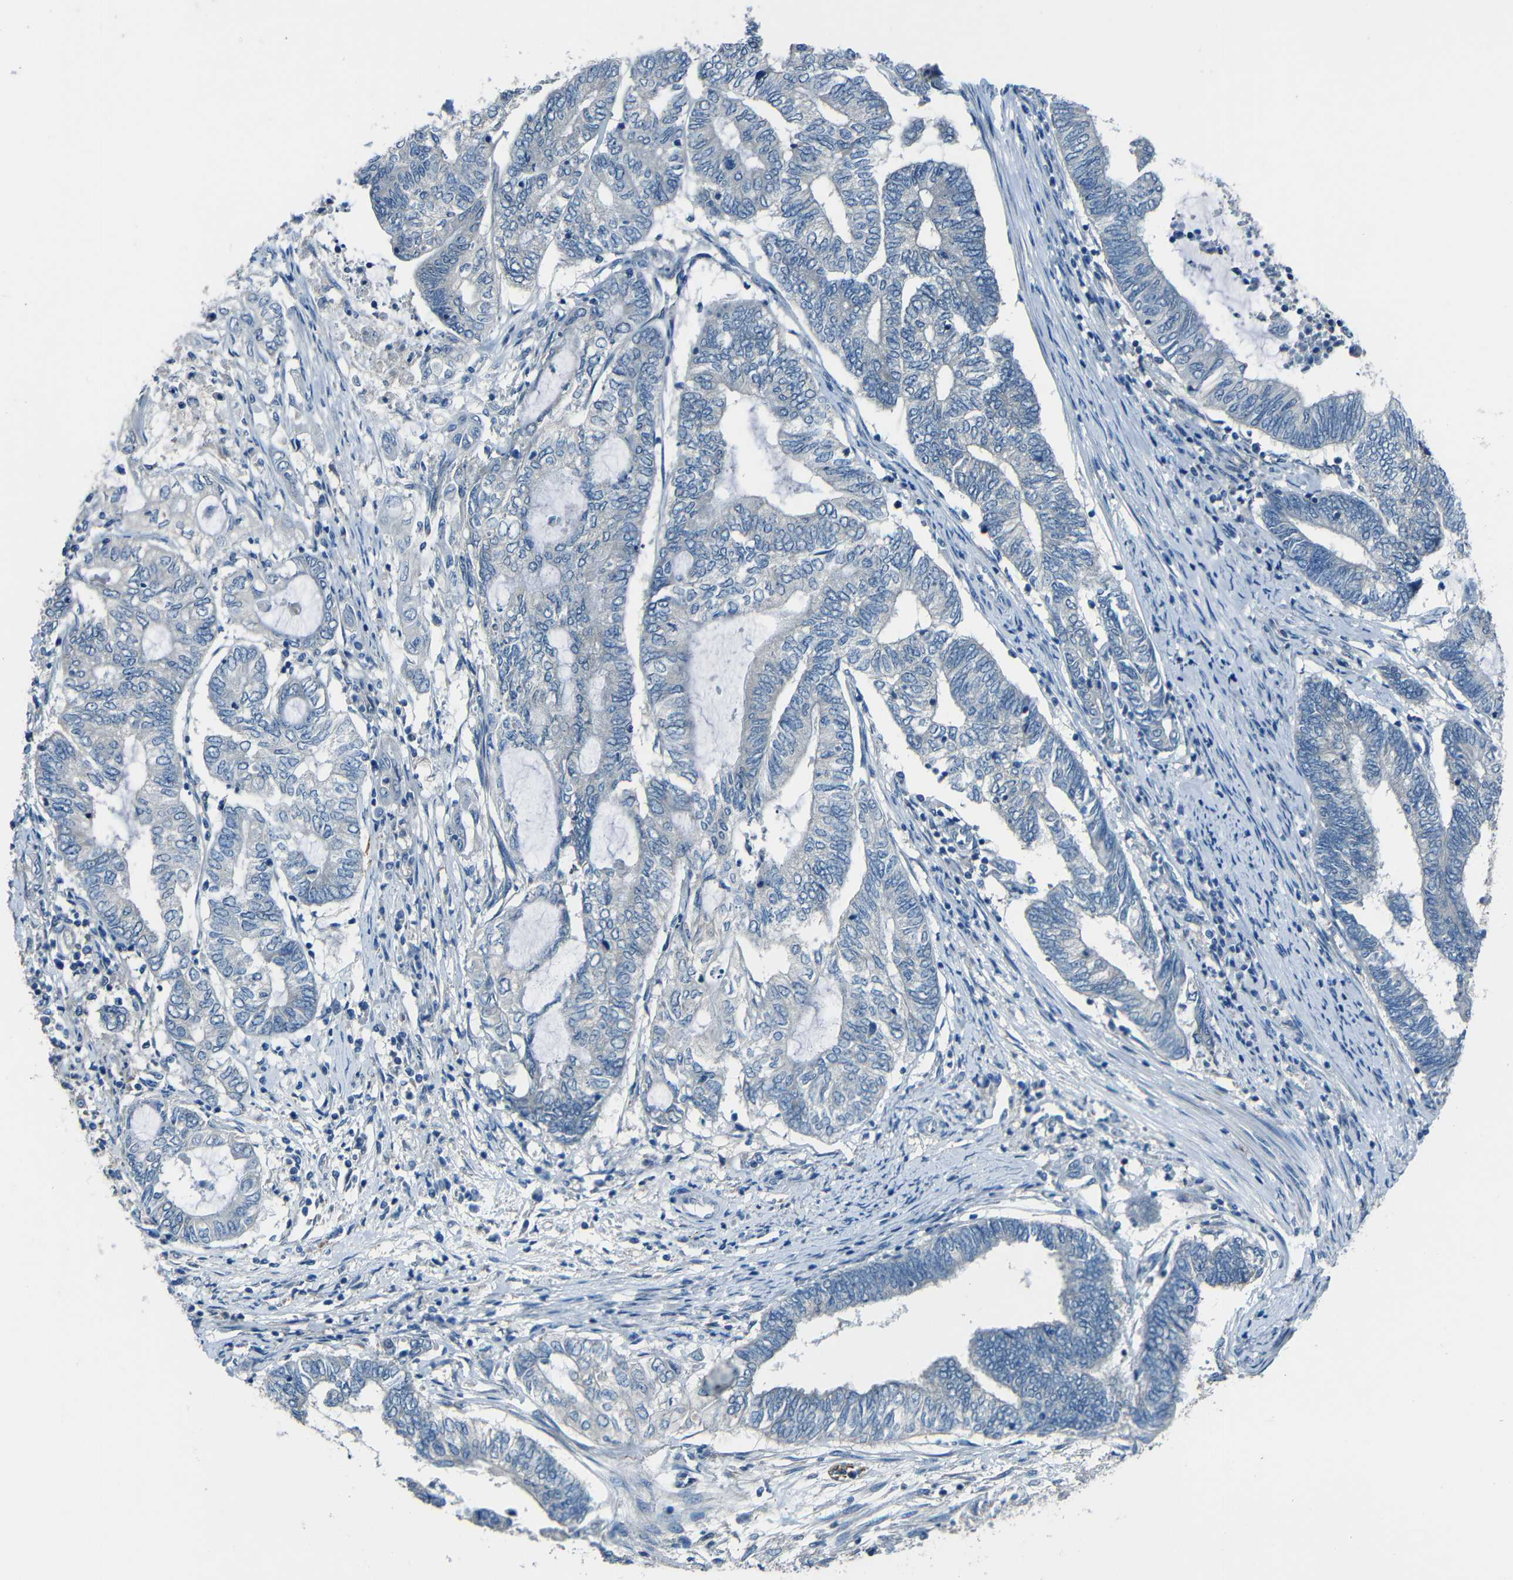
{"staining": {"intensity": "negative", "quantity": "none", "location": "none"}, "tissue": "endometrial cancer", "cell_type": "Tumor cells", "image_type": "cancer", "snomed": [{"axis": "morphology", "description": "Adenocarcinoma, NOS"}, {"axis": "topography", "description": "Uterus"}, {"axis": "topography", "description": "Endometrium"}], "caption": "Protein analysis of endometrial adenocarcinoma exhibits no significant staining in tumor cells.", "gene": "SLA", "patient": {"sex": "female", "age": 70}}